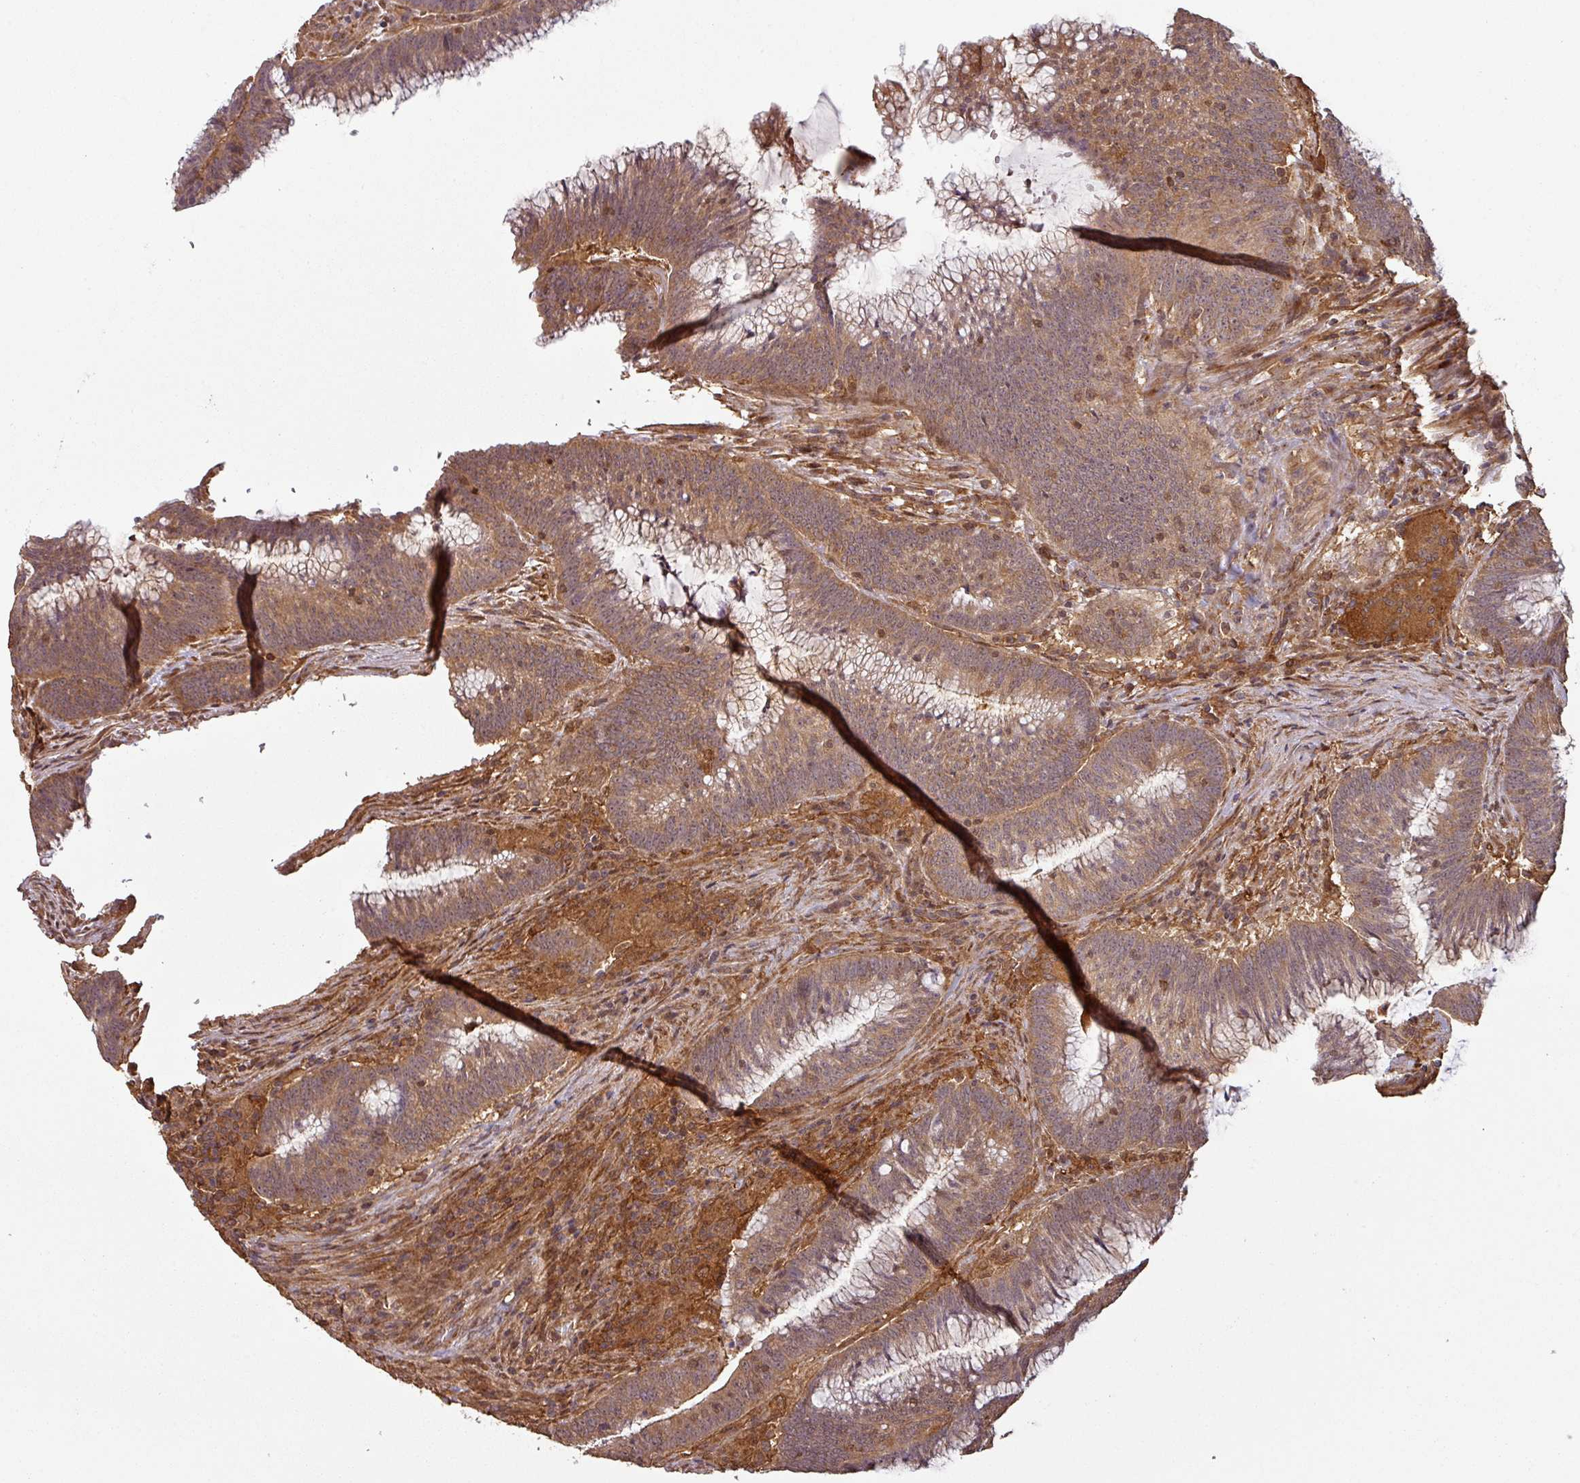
{"staining": {"intensity": "moderate", "quantity": ">75%", "location": "cytoplasmic/membranous"}, "tissue": "colorectal cancer", "cell_type": "Tumor cells", "image_type": "cancer", "snomed": [{"axis": "morphology", "description": "Adenocarcinoma, NOS"}, {"axis": "topography", "description": "Rectum"}], "caption": "The histopathology image exhibits immunohistochemical staining of colorectal cancer (adenocarcinoma). There is moderate cytoplasmic/membranous positivity is identified in approximately >75% of tumor cells.", "gene": "ZNF322", "patient": {"sex": "female", "age": 77}}